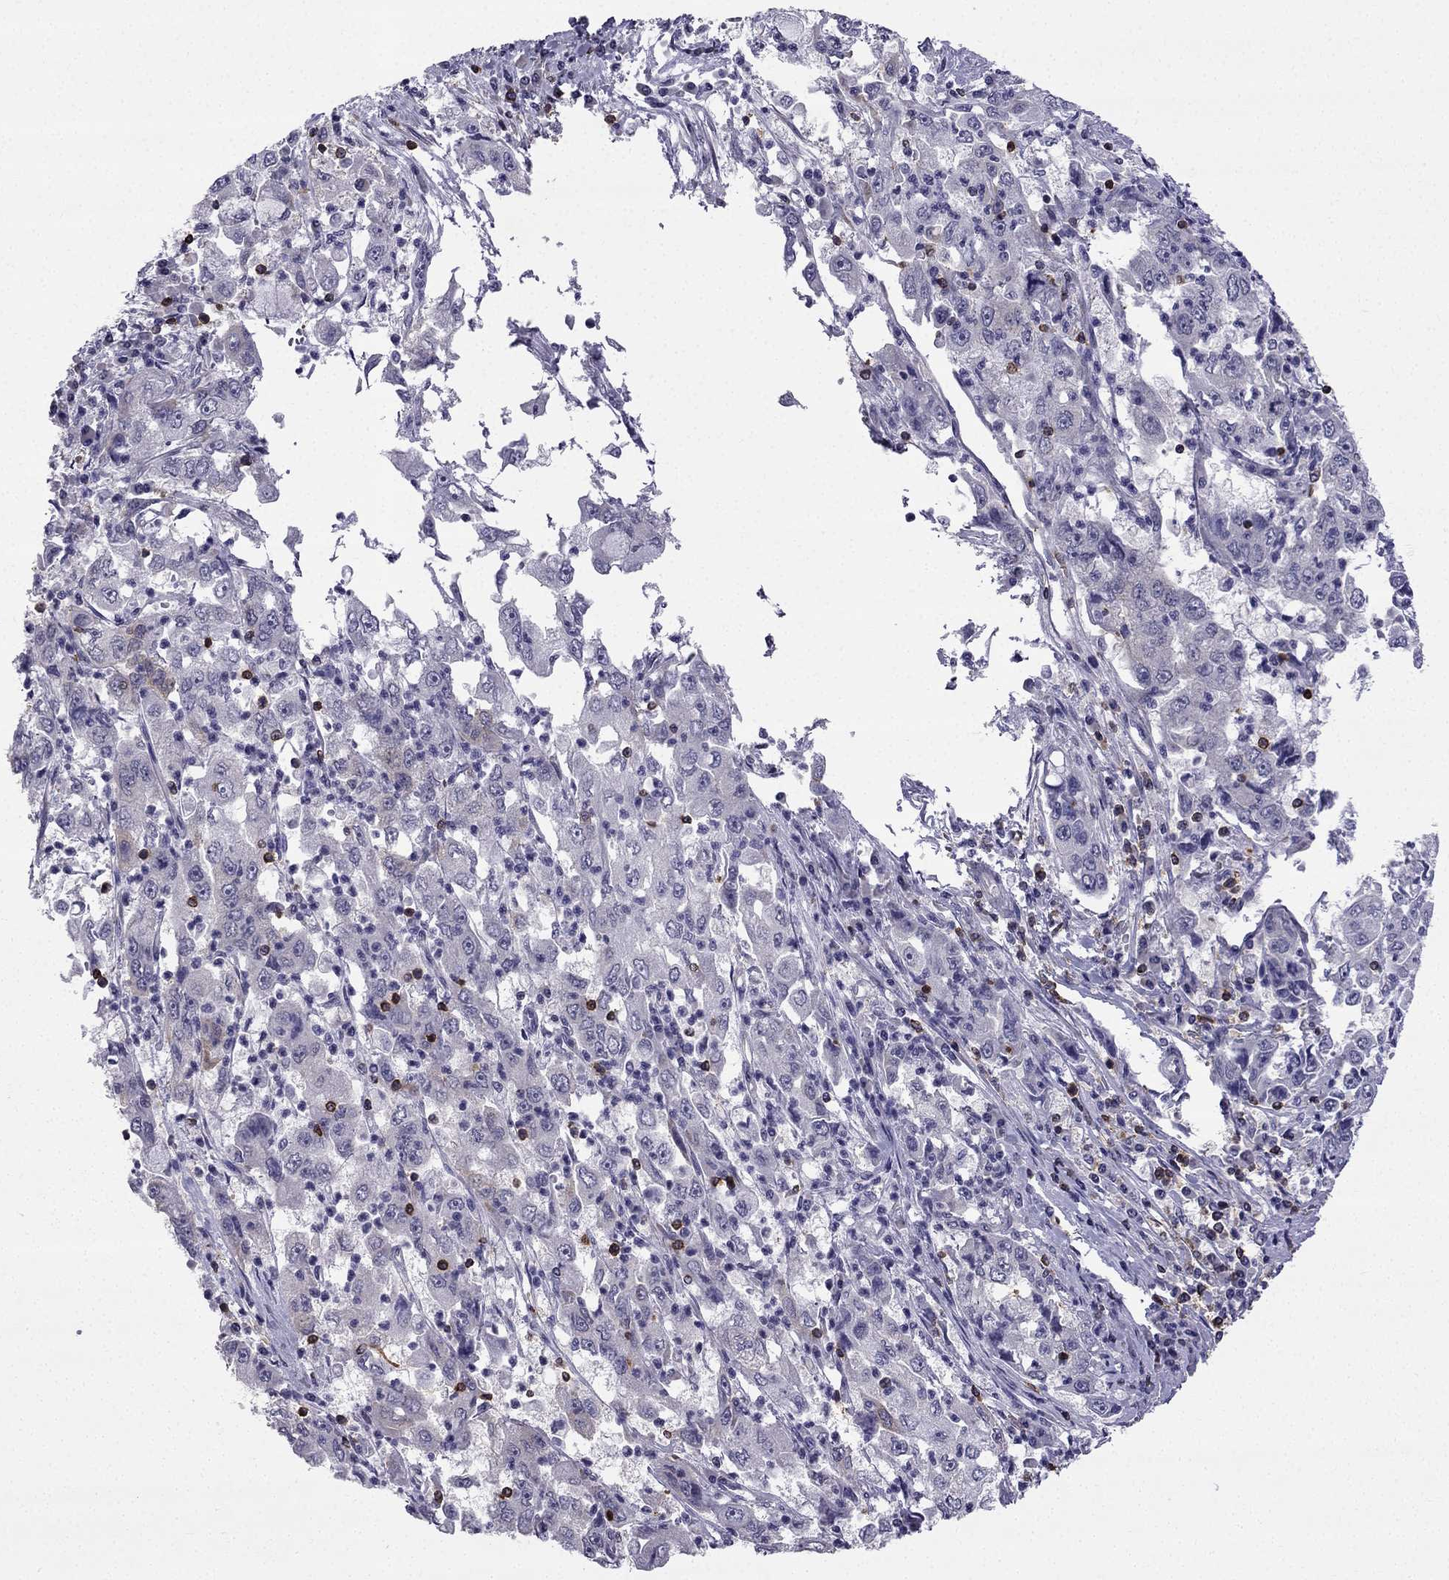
{"staining": {"intensity": "negative", "quantity": "none", "location": "none"}, "tissue": "cervical cancer", "cell_type": "Tumor cells", "image_type": "cancer", "snomed": [{"axis": "morphology", "description": "Squamous cell carcinoma, NOS"}, {"axis": "topography", "description": "Cervix"}], "caption": "High magnification brightfield microscopy of cervical cancer stained with DAB (3,3'-diaminobenzidine) (brown) and counterstained with hematoxylin (blue): tumor cells show no significant expression. (Brightfield microscopy of DAB (3,3'-diaminobenzidine) immunohistochemistry (IHC) at high magnification).", "gene": "CCK", "patient": {"sex": "female", "age": 36}}